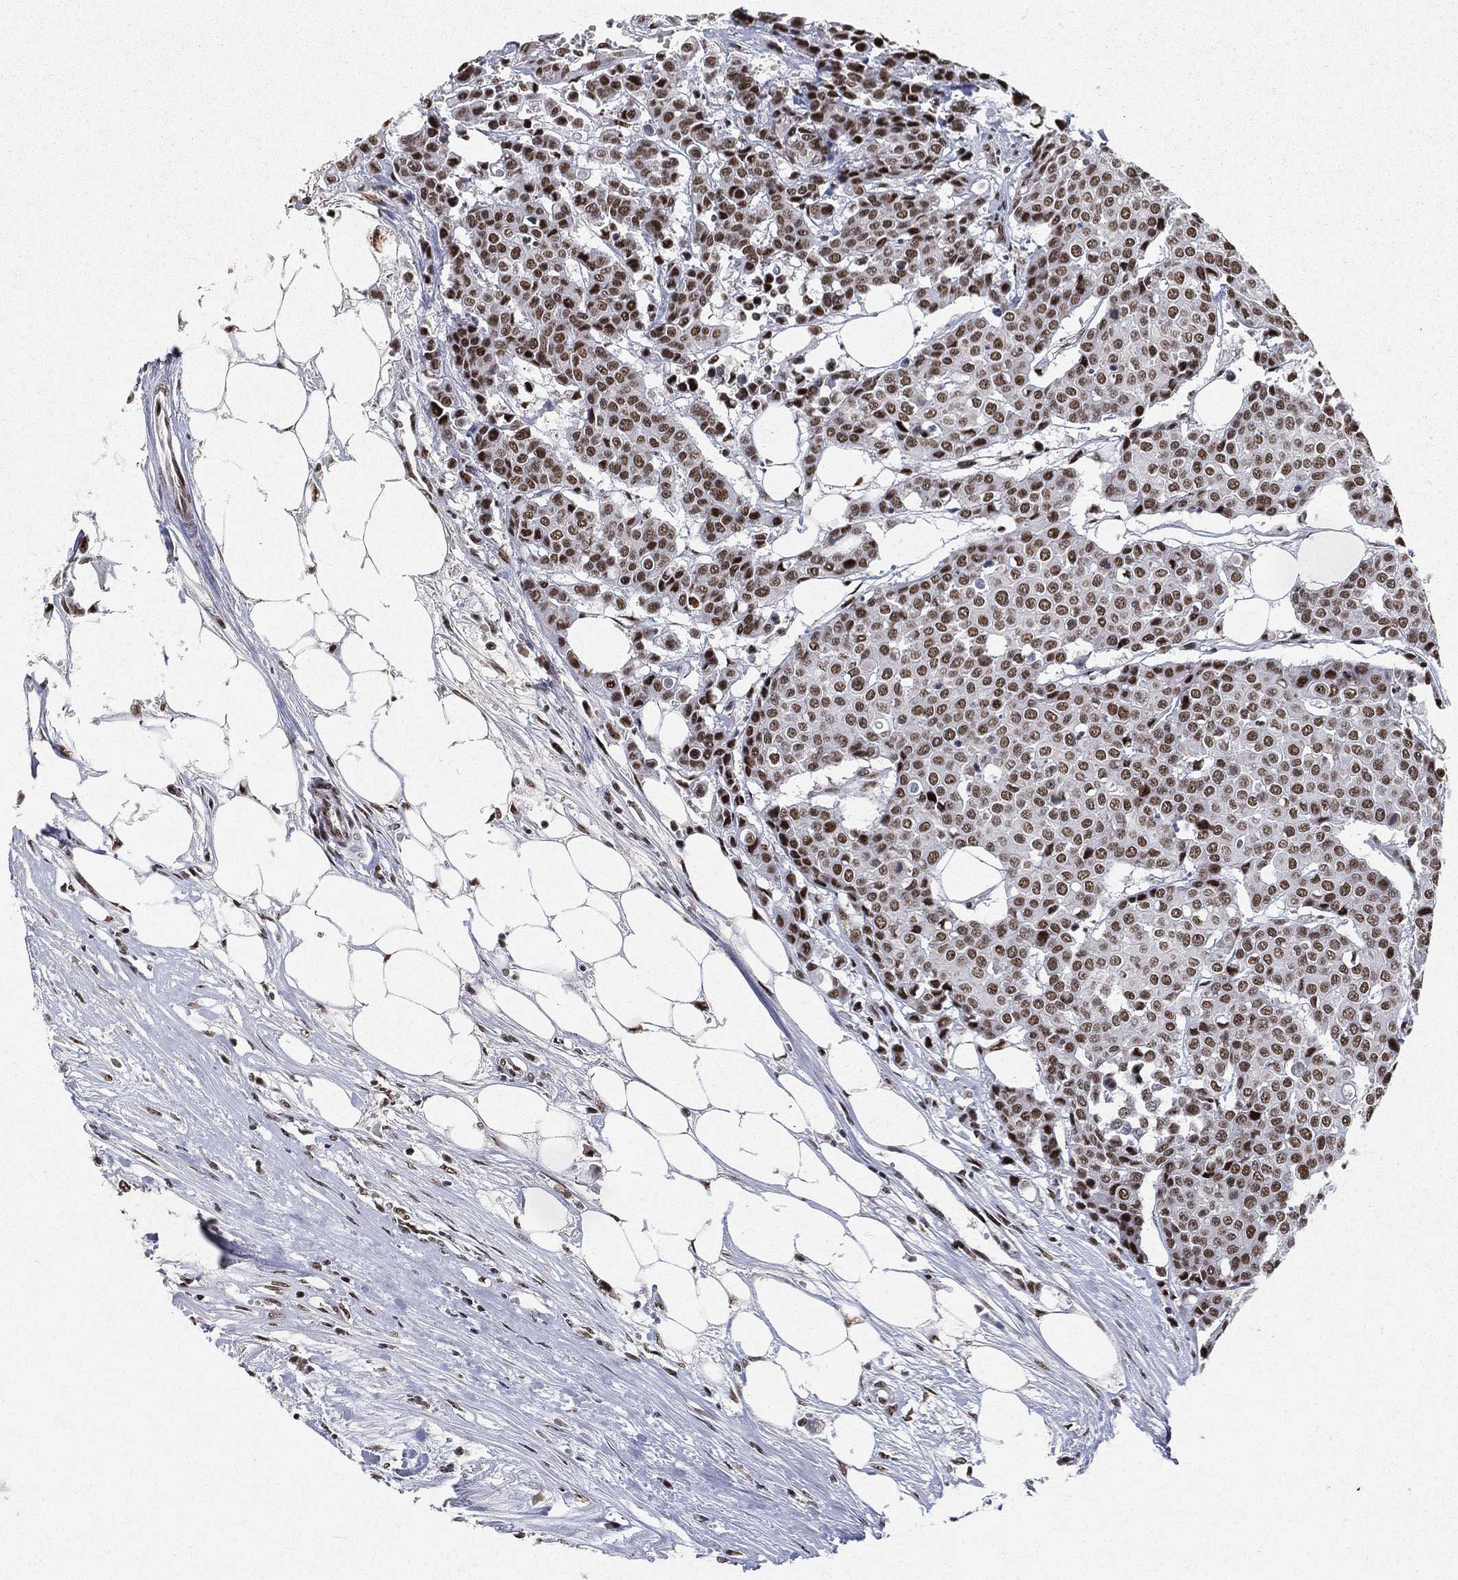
{"staining": {"intensity": "moderate", "quantity": ">75%", "location": "nuclear"}, "tissue": "carcinoid", "cell_type": "Tumor cells", "image_type": "cancer", "snomed": [{"axis": "morphology", "description": "Carcinoid, malignant, NOS"}, {"axis": "topography", "description": "Colon"}], "caption": "Immunohistochemical staining of human malignant carcinoid exhibits medium levels of moderate nuclear protein expression in about >75% of tumor cells. (DAB (3,3'-diaminobenzidine) = brown stain, brightfield microscopy at high magnification).", "gene": "DDX27", "patient": {"sex": "male", "age": 81}}